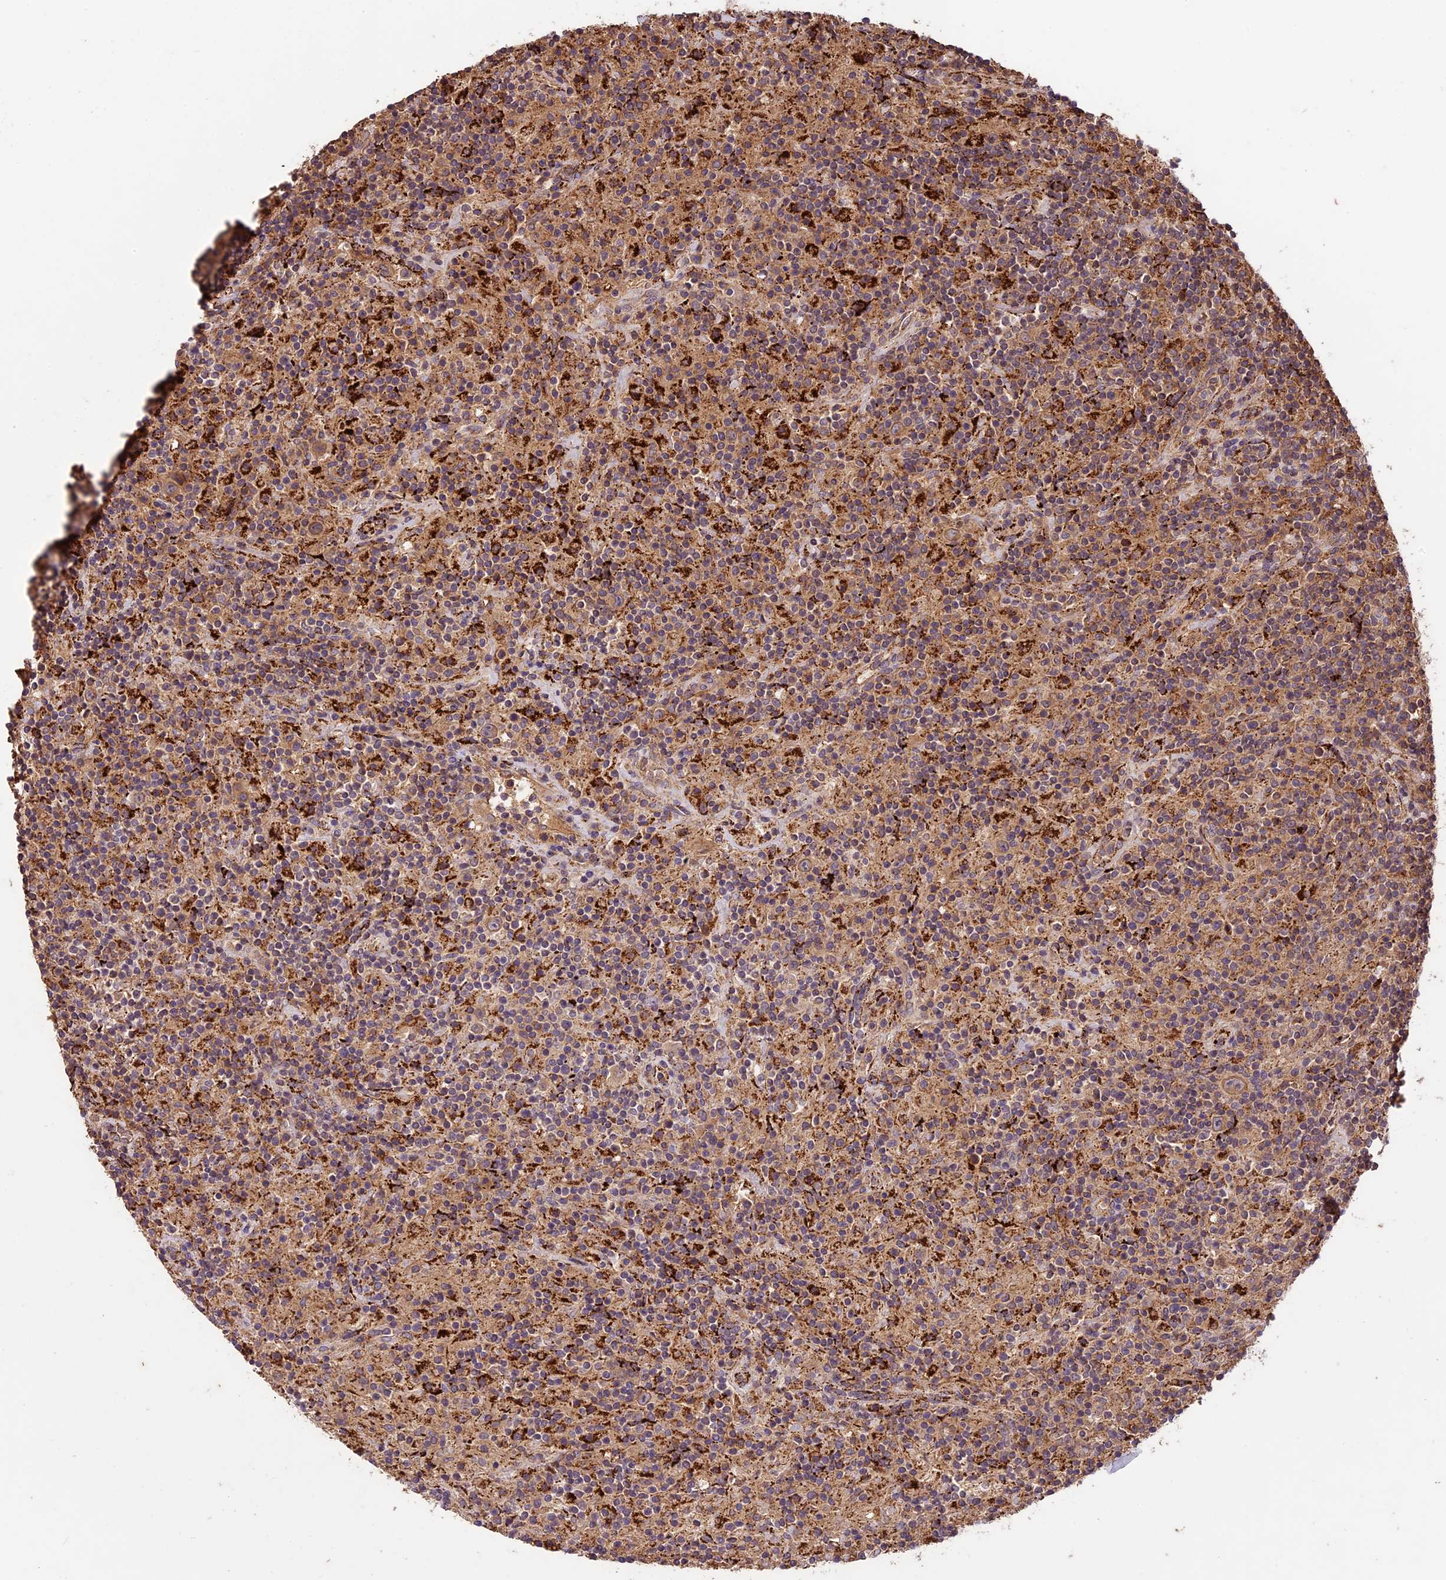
{"staining": {"intensity": "moderate", "quantity": ">75%", "location": "cytoplasmic/membranous"}, "tissue": "lymphoma", "cell_type": "Tumor cells", "image_type": "cancer", "snomed": [{"axis": "morphology", "description": "Hodgkin's disease, NOS"}, {"axis": "topography", "description": "Lymph node"}], "caption": "Immunohistochemical staining of human lymphoma exhibits moderate cytoplasmic/membranous protein positivity in approximately >75% of tumor cells.", "gene": "CRLF1", "patient": {"sex": "male", "age": 70}}